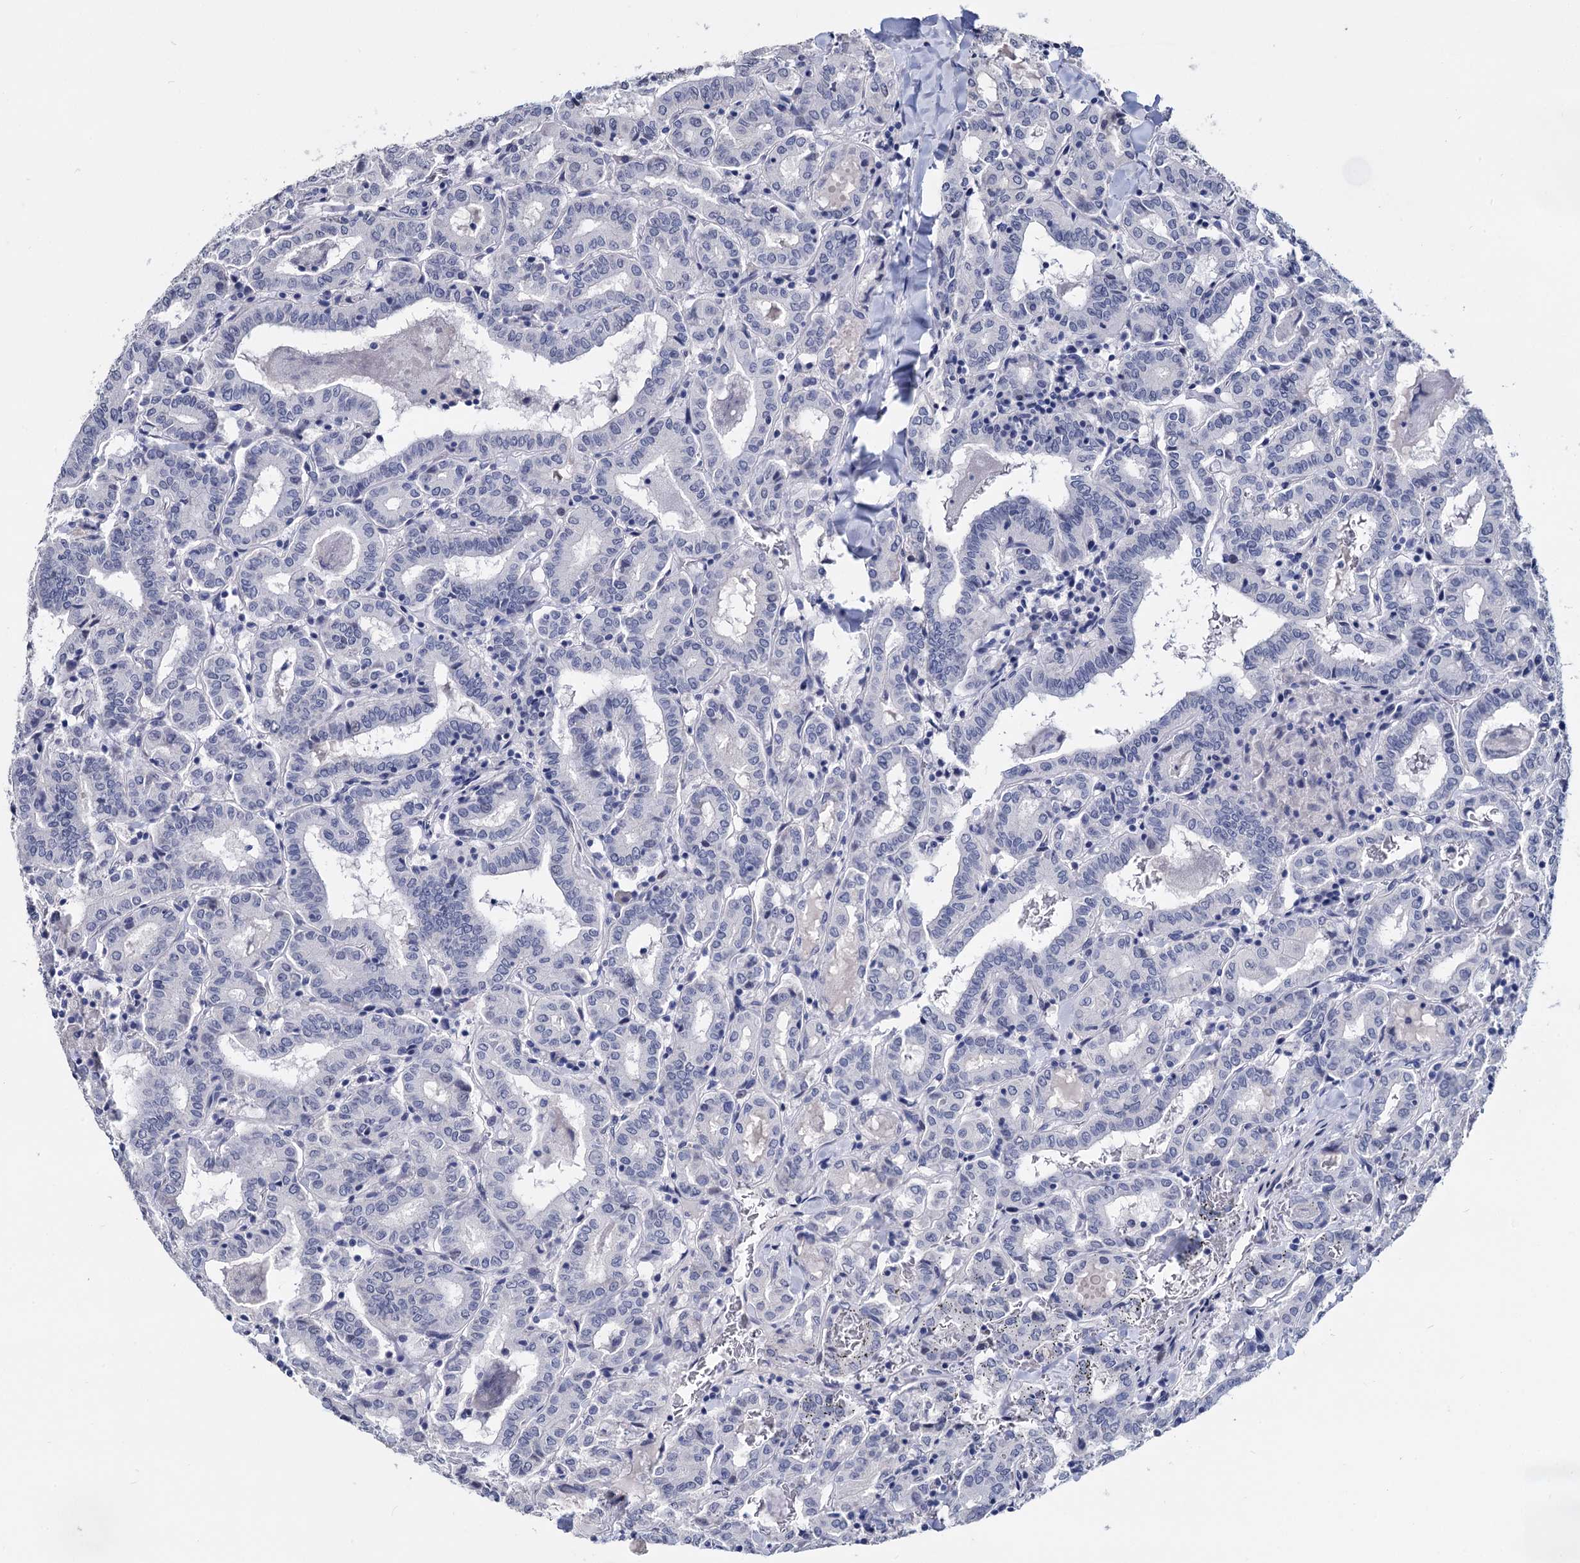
{"staining": {"intensity": "negative", "quantity": "none", "location": "none"}, "tissue": "thyroid cancer", "cell_type": "Tumor cells", "image_type": "cancer", "snomed": [{"axis": "morphology", "description": "Papillary adenocarcinoma, NOS"}, {"axis": "topography", "description": "Thyroid gland"}], "caption": "Thyroid cancer (papillary adenocarcinoma) stained for a protein using IHC exhibits no expression tumor cells.", "gene": "MAGEA4", "patient": {"sex": "female", "age": 72}}